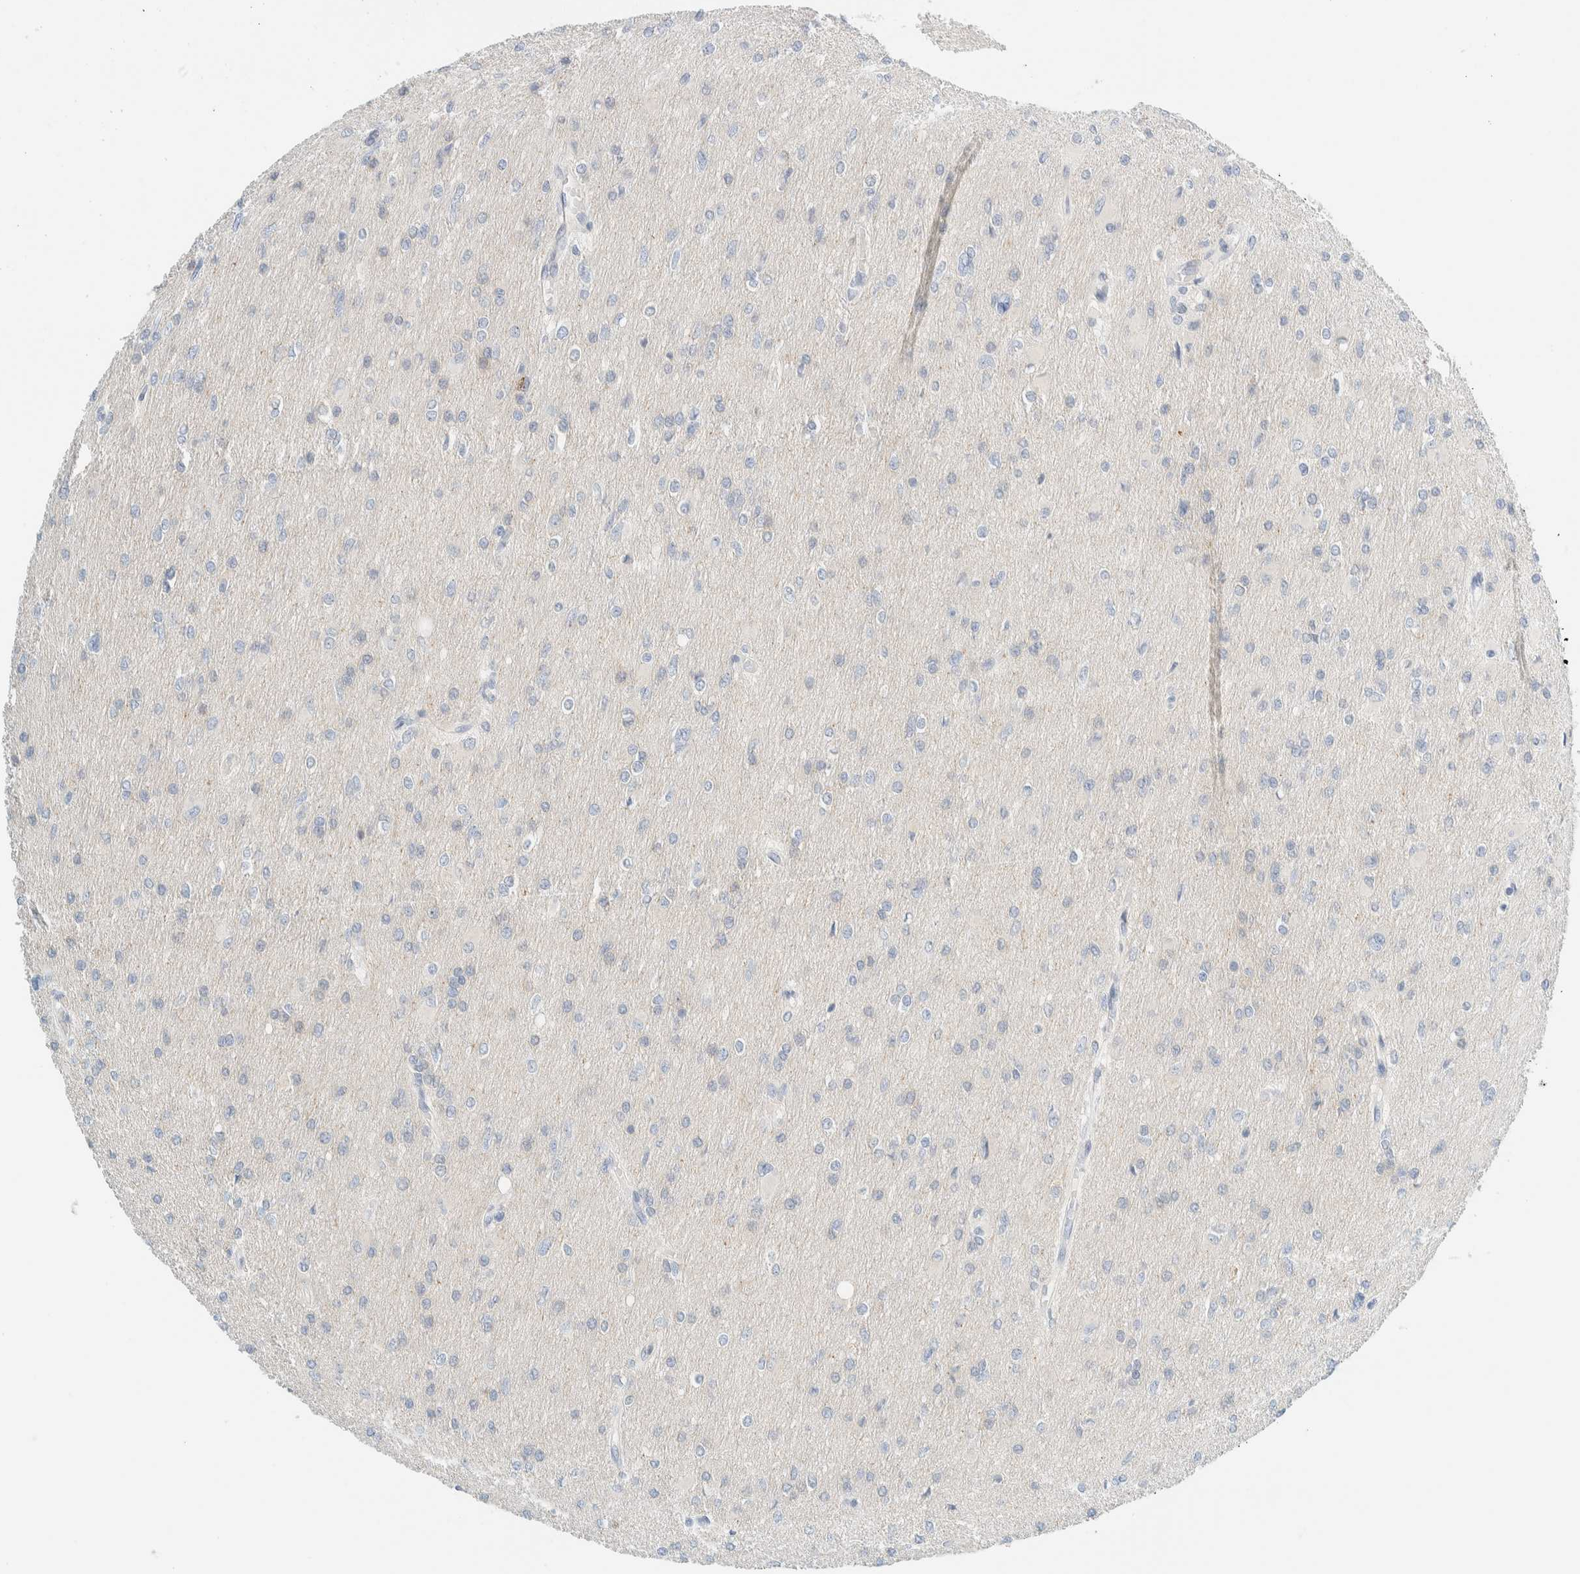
{"staining": {"intensity": "negative", "quantity": "none", "location": "none"}, "tissue": "glioma", "cell_type": "Tumor cells", "image_type": "cancer", "snomed": [{"axis": "morphology", "description": "Glioma, malignant, High grade"}, {"axis": "topography", "description": "Cerebral cortex"}], "caption": "There is no significant staining in tumor cells of malignant glioma (high-grade). (Stains: DAB (3,3'-diaminobenzidine) immunohistochemistry with hematoxylin counter stain, Microscopy: brightfield microscopy at high magnification).", "gene": "NDE1", "patient": {"sex": "female", "age": 36}}